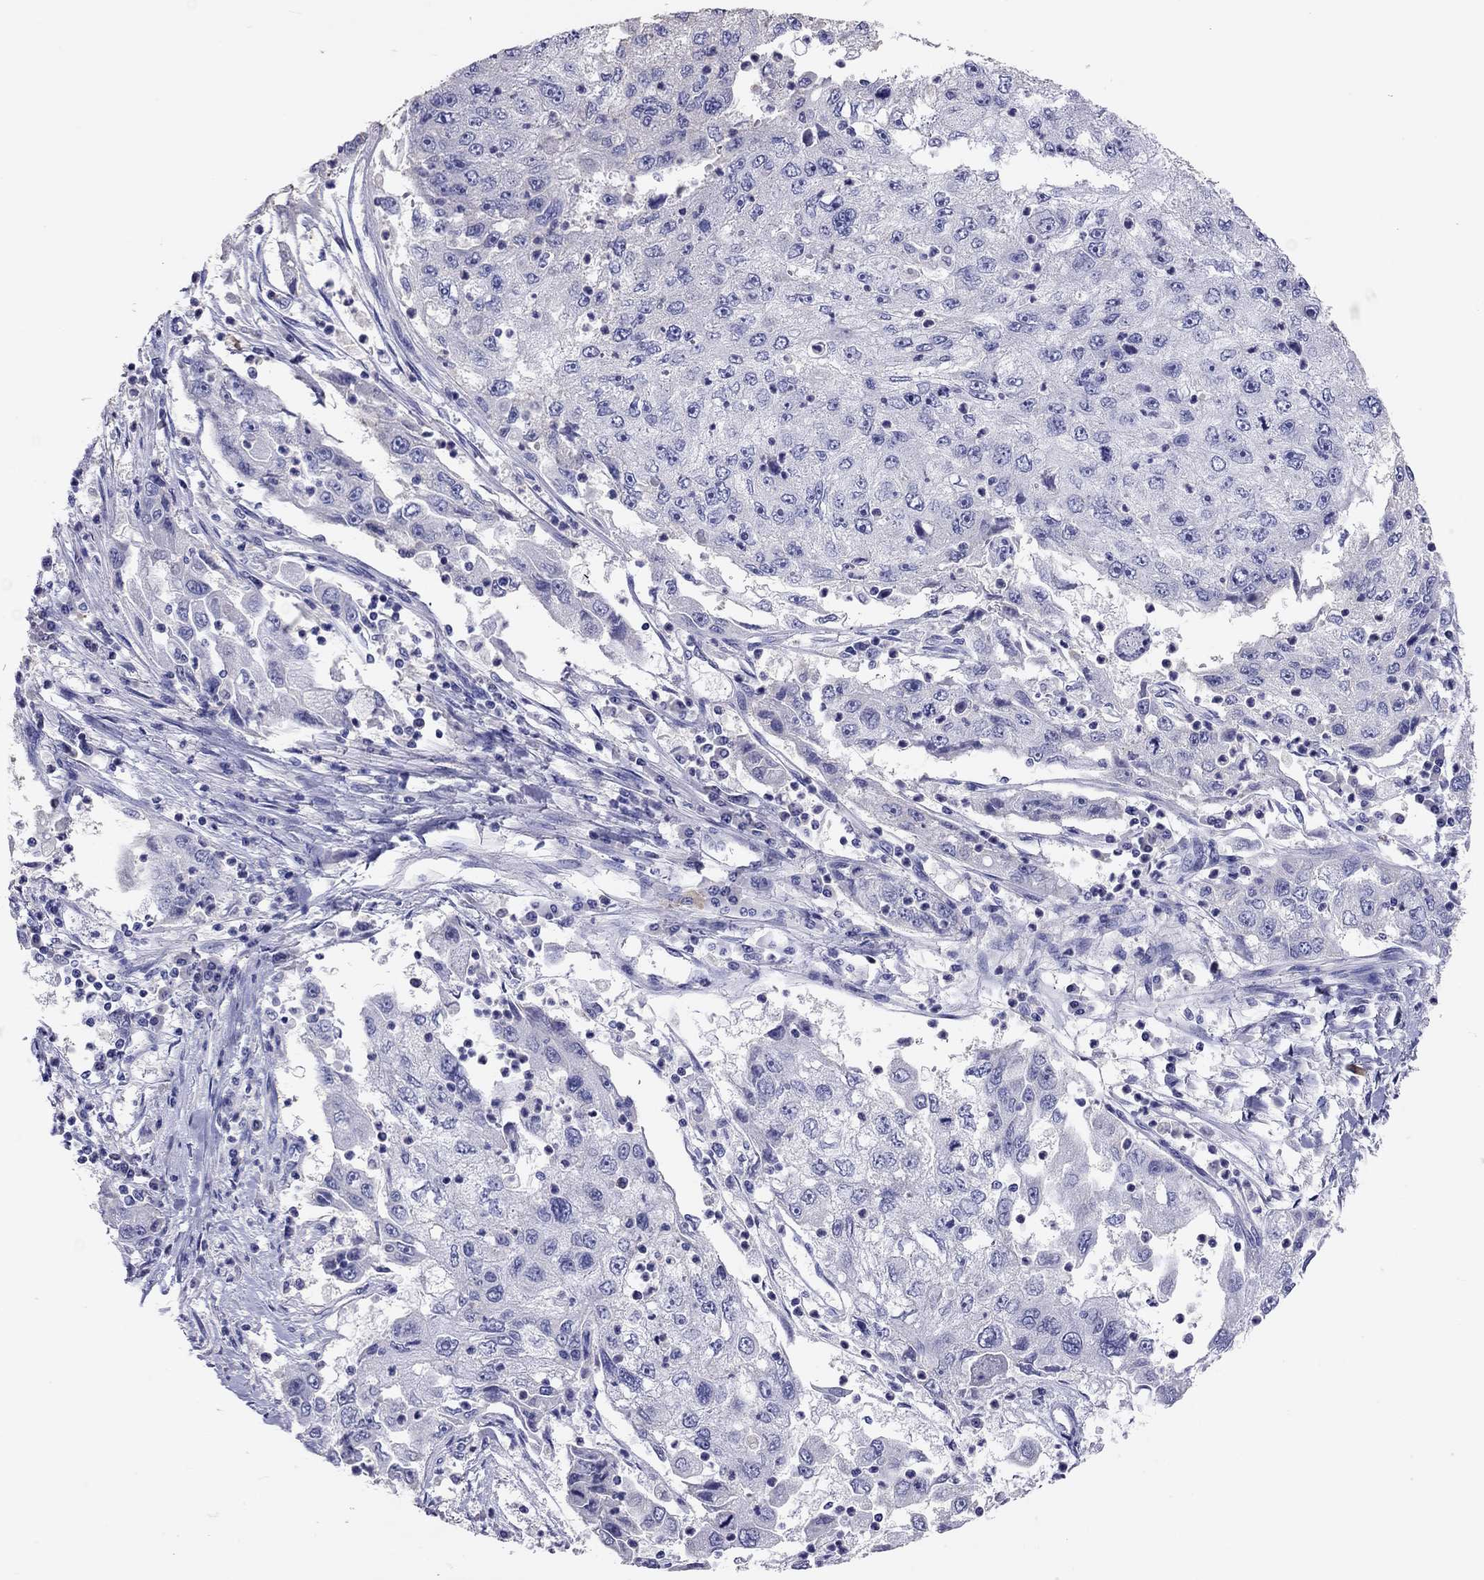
{"staining": {"intensity": "negative", "quantity": "none", "location": "none"}, "tissue": "cervical cancer", "cell_type": "Tumor cells", "image_type": "cancer", "snomed": [{"axis": "morphology", "description": "Squamous cell carcinoma, NOS"}, {"axis": "topography", "description": "Cervix"}], "caption": "High magnification brightfield microscopy of cervical cancer (squamous cell carcinoma) stained with DAB (3,3'-diaminobenzidine) (brown) and counterstained with hematoxylin (blue): tumor cells show no significant positivity.", "gene": "CALHM1", "patient": {"sex": "female", "age": 36}}